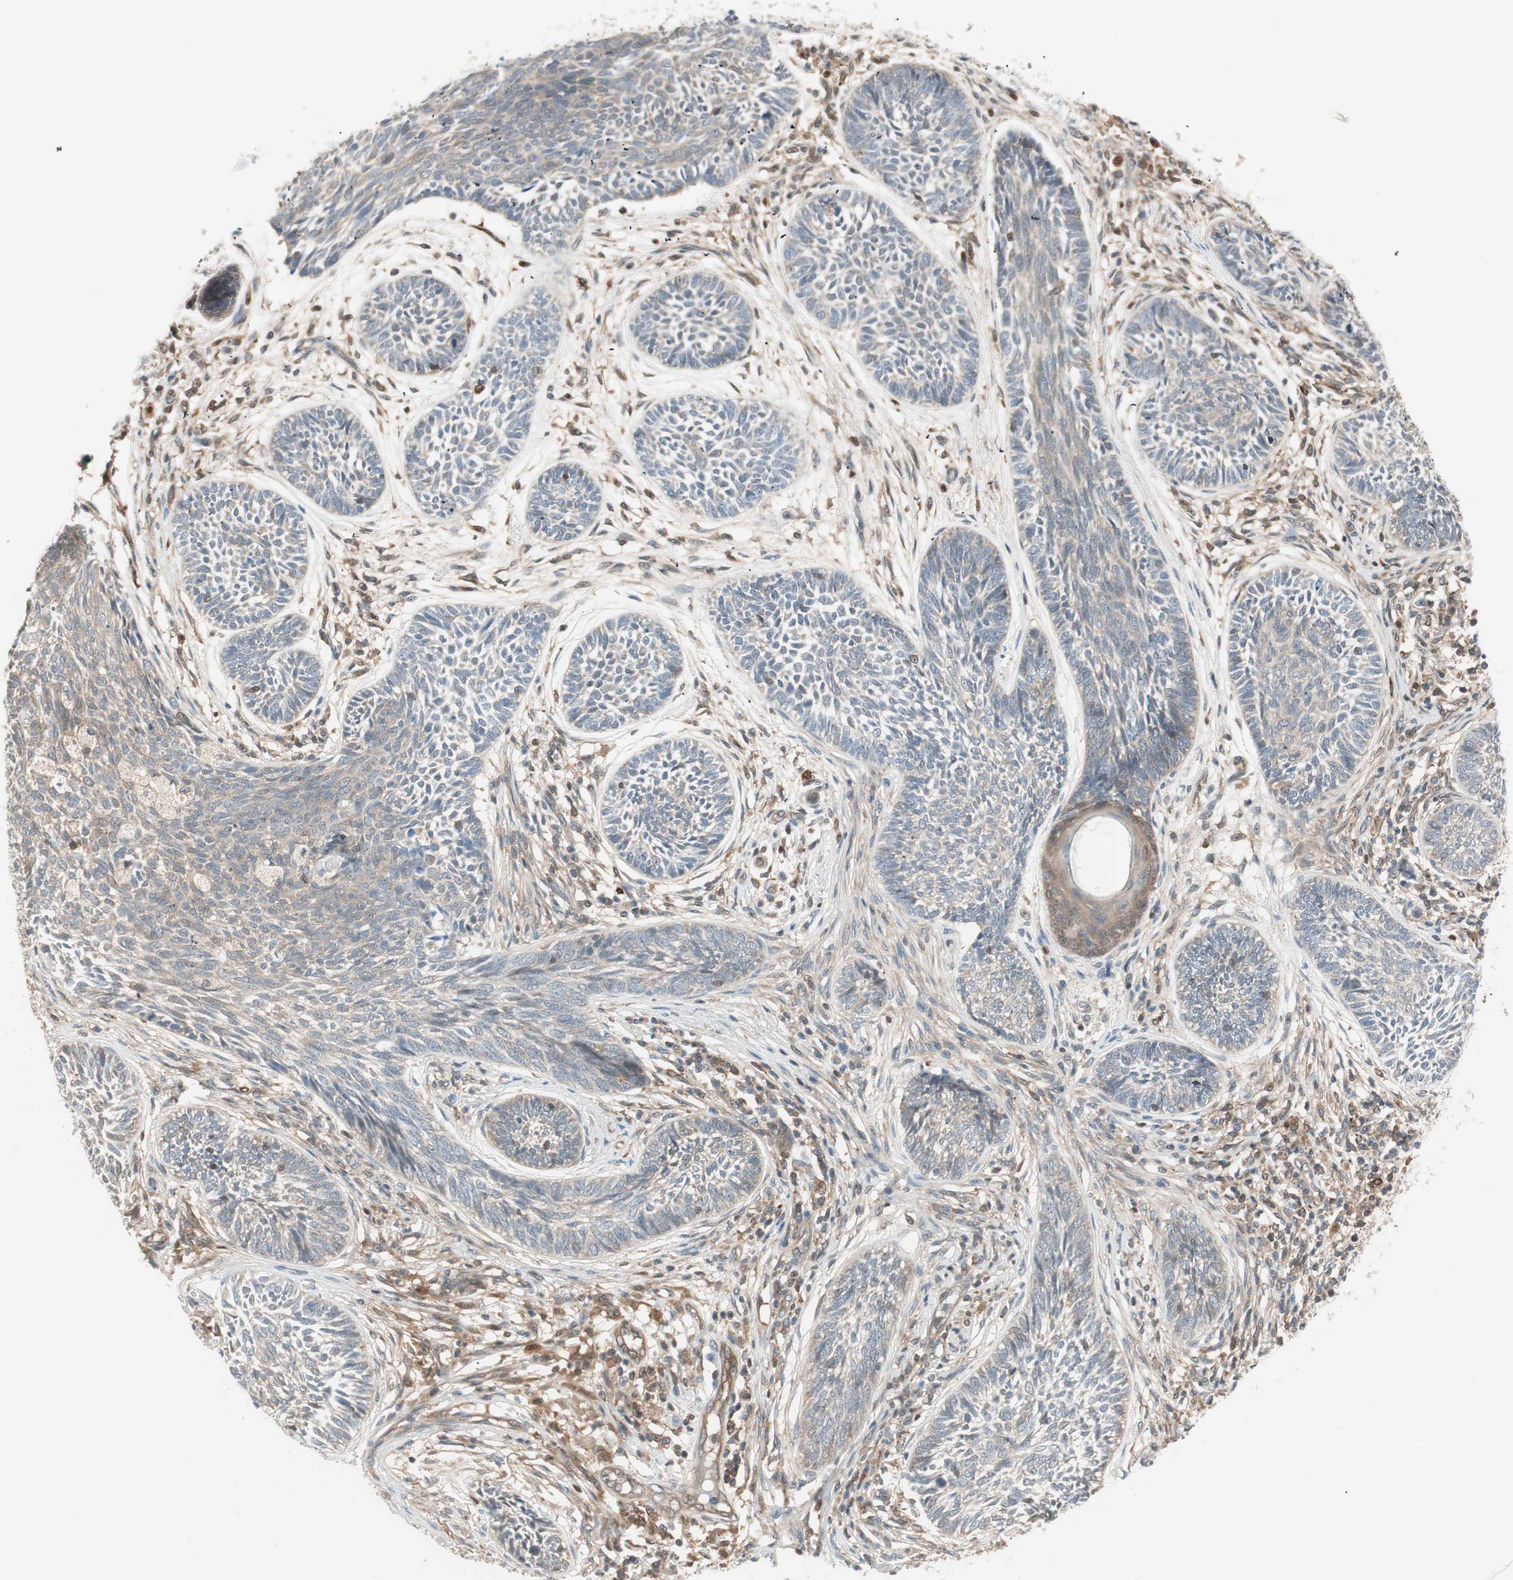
{"staining": {"intensity": "weak", "quantity": "25%-75%", "location": "cytoplasmic/membranous"}, "tissue": "skin cancer", "cell_type": "Tumor cells", "image_type": "cancer", "snomed": [{"axis": "morphology", "description": "Papilloma, NOS"}, {"axis": "morphology", "description": "Basal cell carcinoma"}, {"axis": "topography", "description": "Skin"}], "caption": "Immunohistochemical staining of human skin papilloma shows weak cytoplasmic/membranous protein expression in about 25%-75% of tumor cells.", "gene": "GALT", "patient": {"sex": "male", "age": 87}}